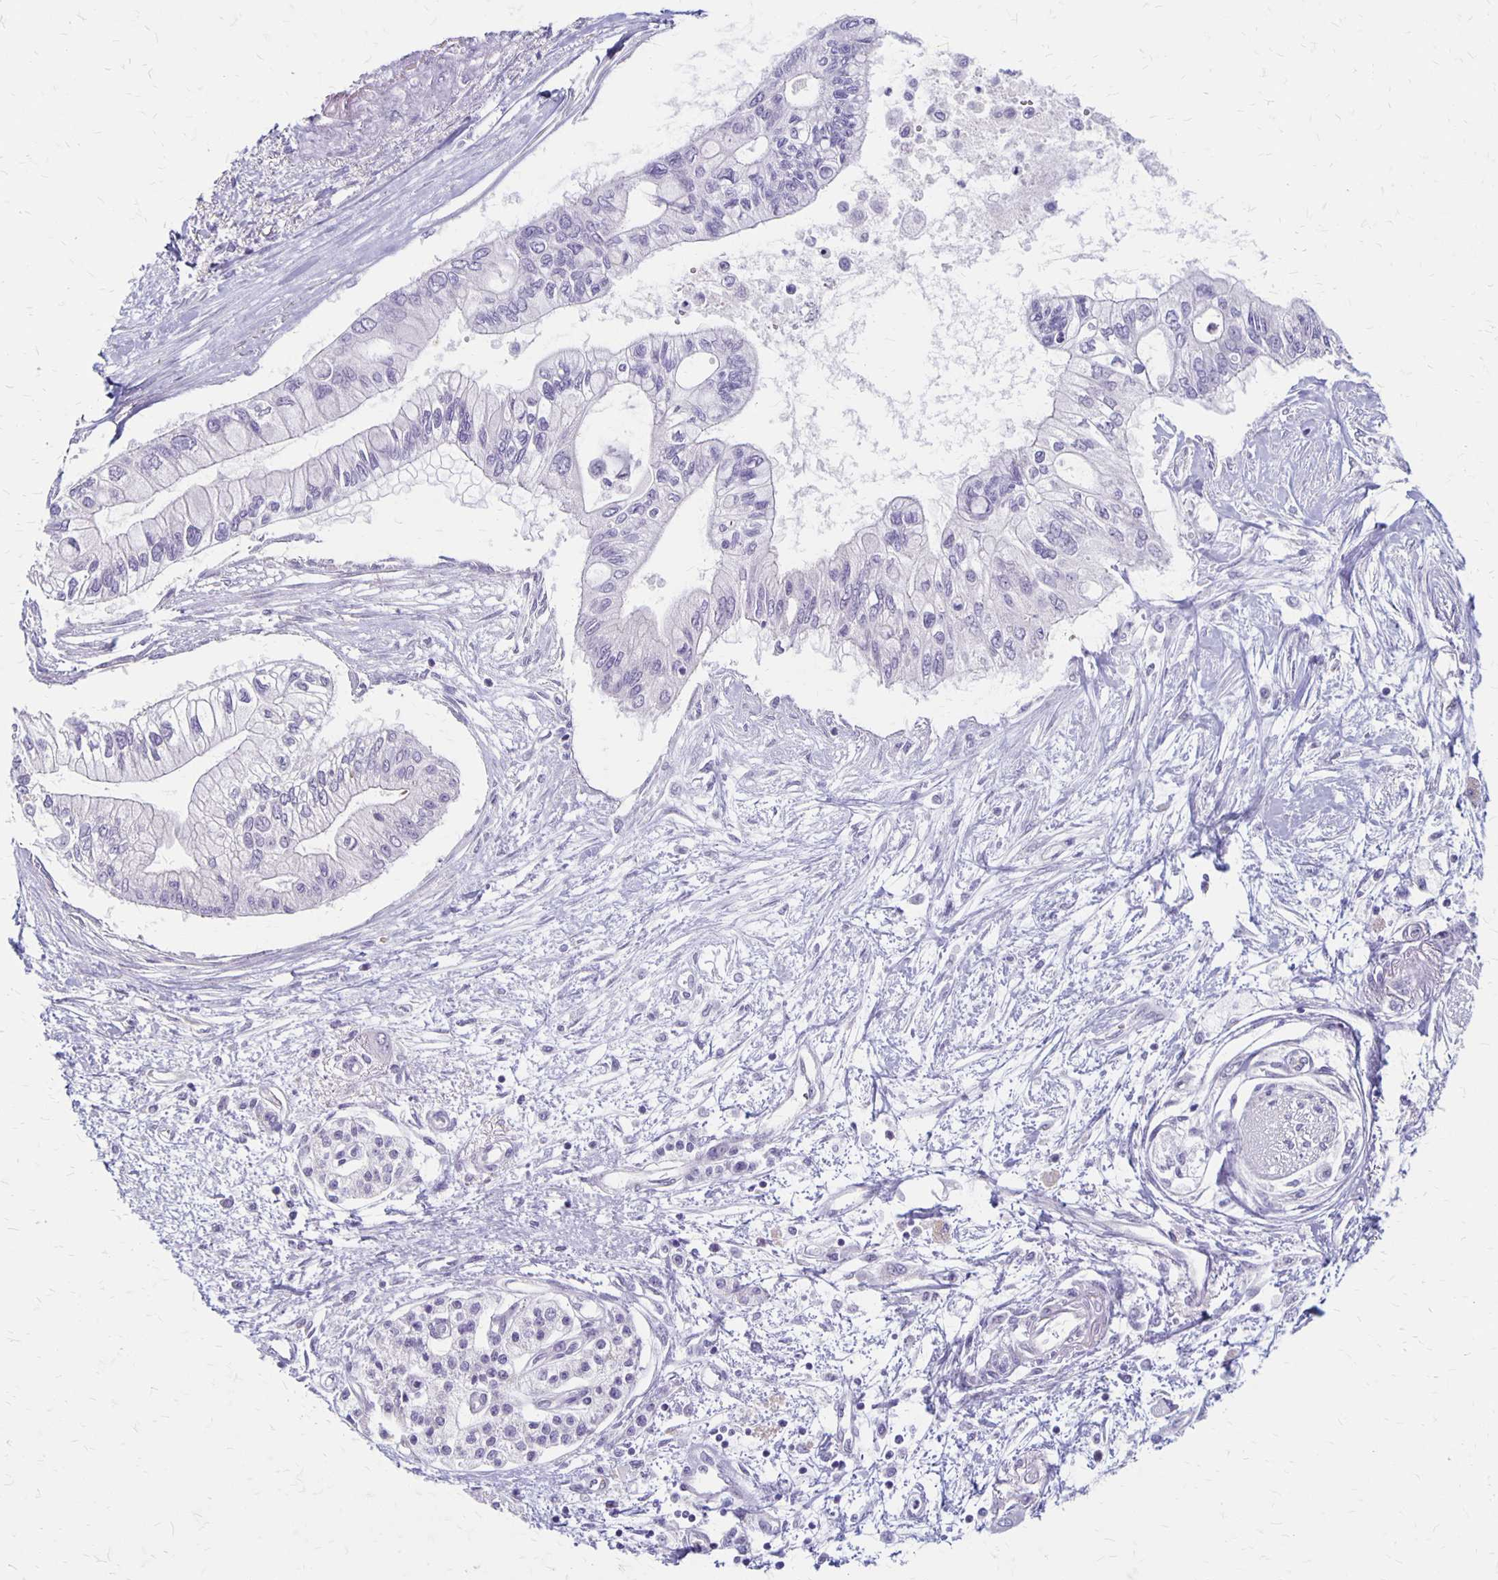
{"staining": {"intensity": "negative", "quantity": "none", "location": "none"}, "tissue": "pancreatic cancer", "cell_type": "Tumor cells", "image_type": "cancer", "snomed": [{"axis": "morphology", "description": "Adenocarcinoma, NOS"}, {"axis": "topography", "description": "Pancreas"}], "caption": "High magnification brightfield microscopy of adenocarcinoma (pancreatic) stained with DAB (3,3'-diaminobenzidine) (brown) and counterstained with hematoxylin (blue): tumor cells show no significant expression.", "gene": "HOMER1", "patient": {"sex": "female", "age": 77}}